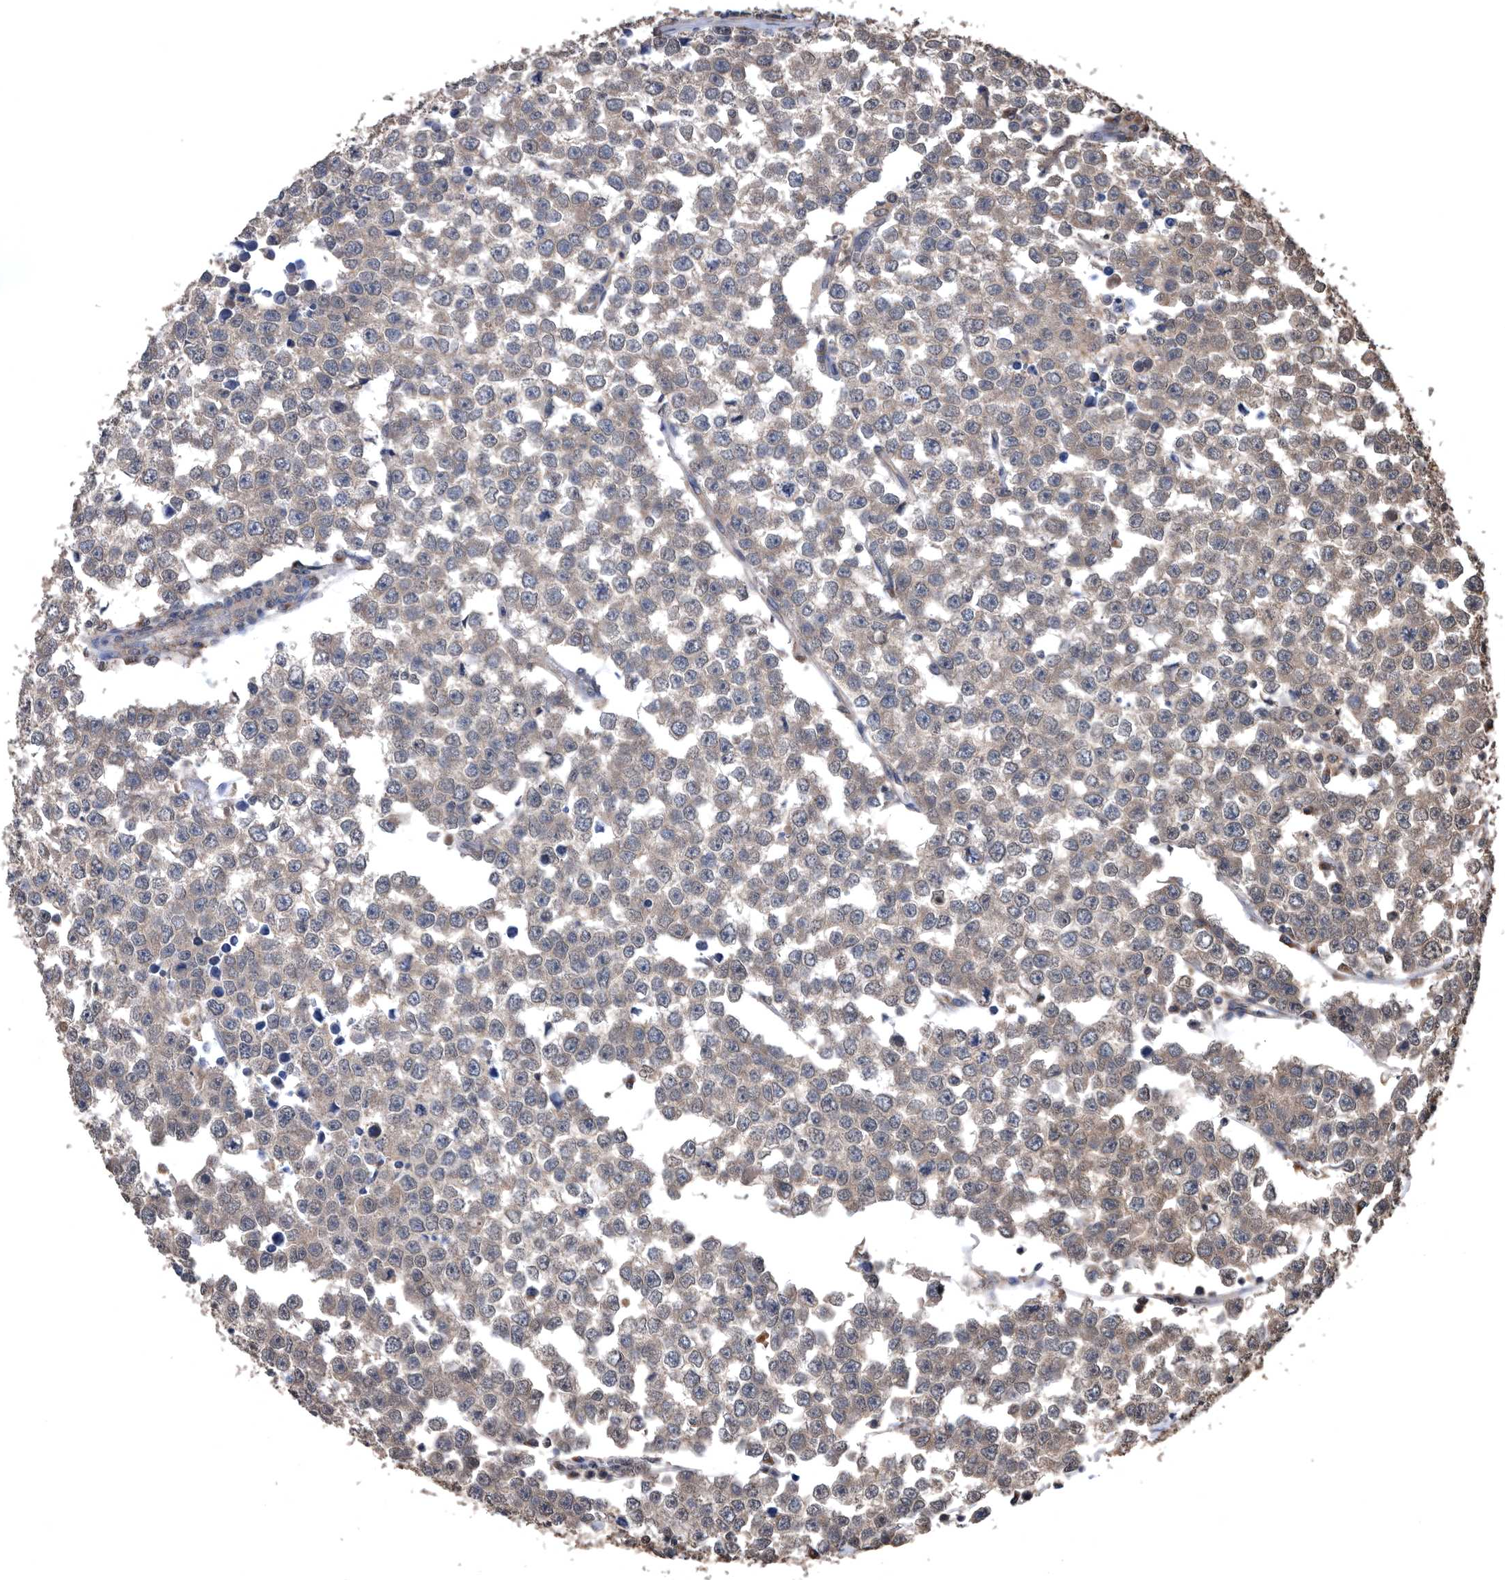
{"staining": {"intensity": "weak", "quantity": "<25%", "location": "cytoplasmic/membranous"}, "tissue": "testis cancer", "cell_type": "Tumor cells", "image_type": "cancer", "snomed": [{"axis": "morphology", "description": "Seminoma, NOS"}, {"axis": "morphology", "description": "Carcinoma, Embryonal, NOS"}, {"axis": "topography", "description": "Testis"}], "caption": "Immunohistochemistry image of human testis cancer (seminoma) stained for a protein (brown), which demonstrates no expression in tumor cells.", "gene": "NRBP1", "patient": {"sex": "male", "age": 52}}